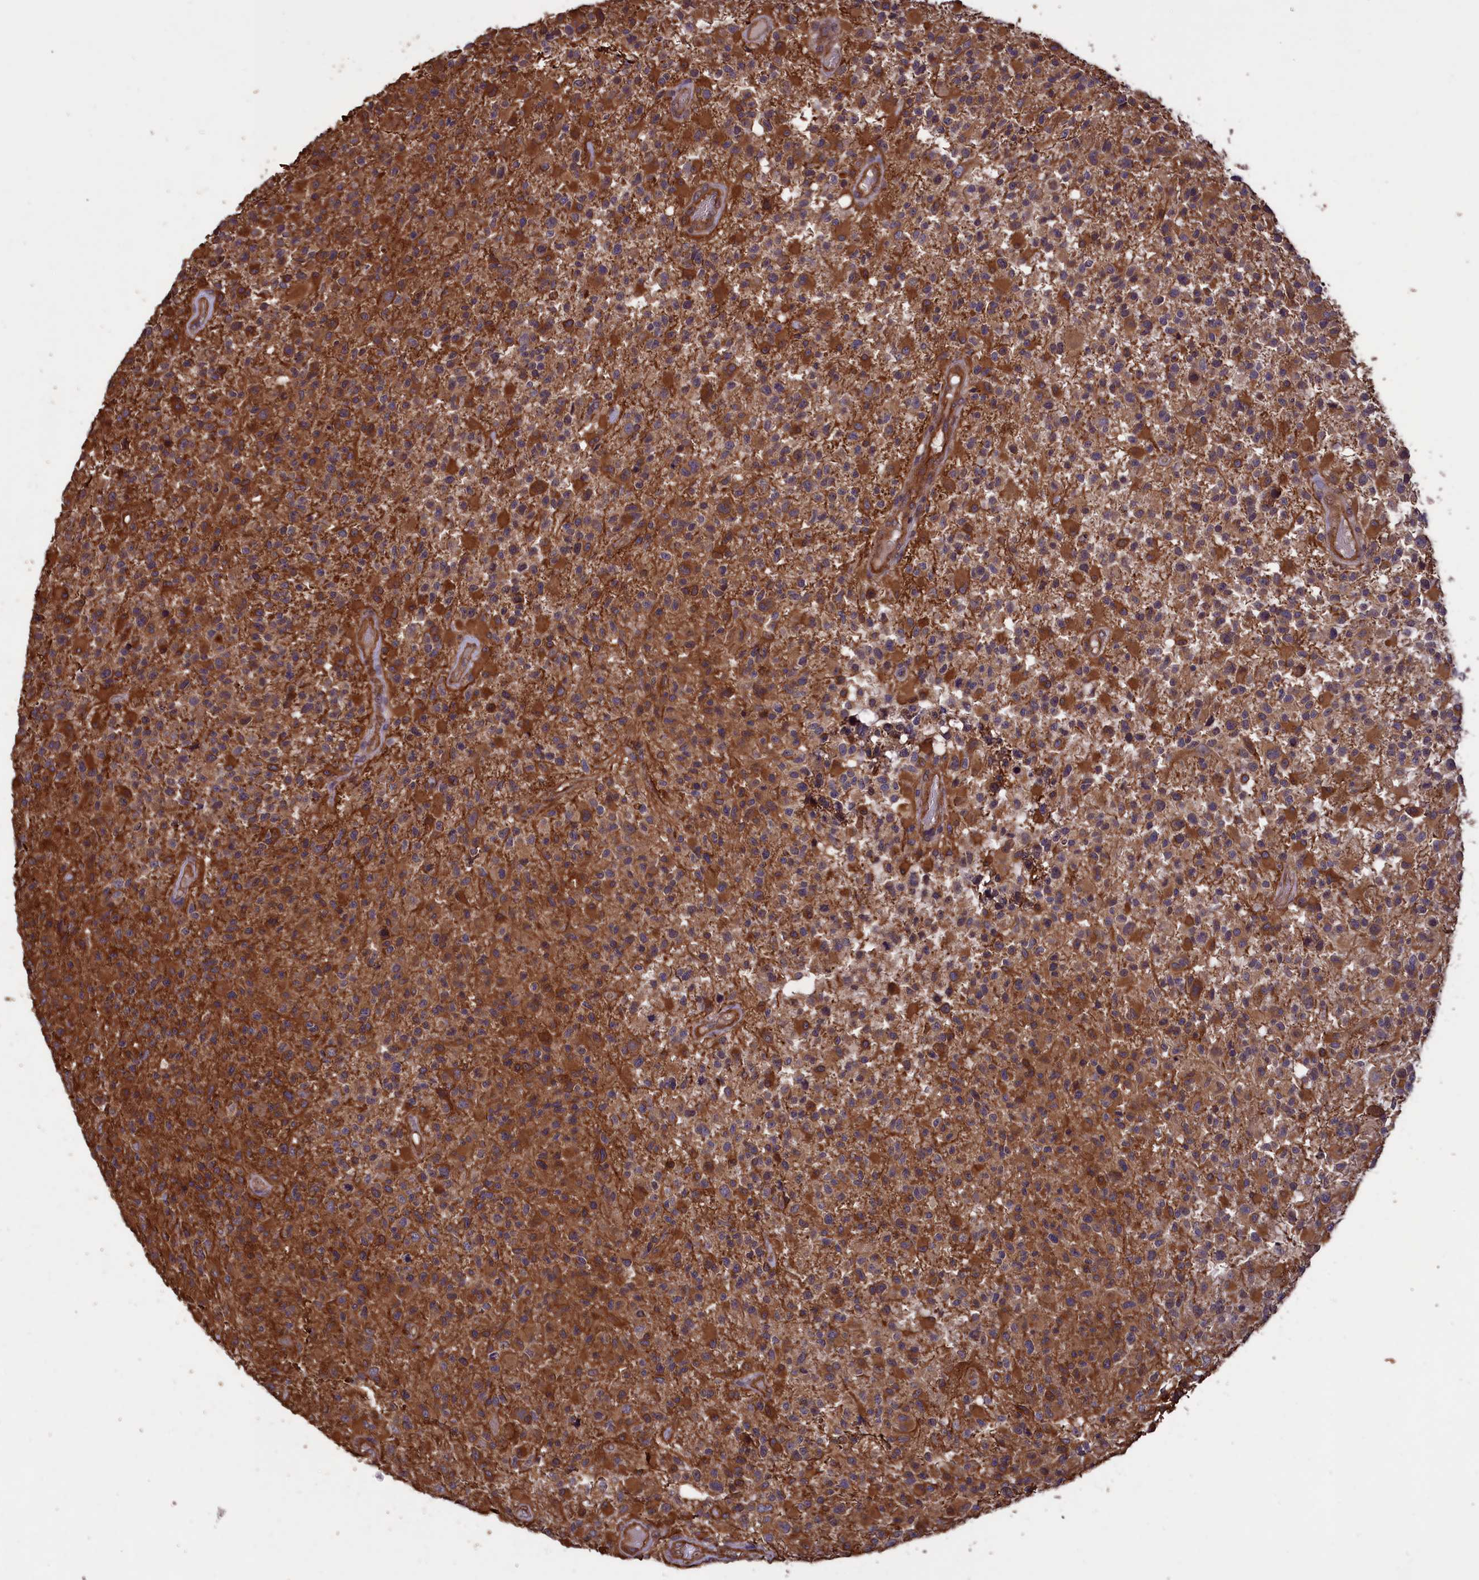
{"staining": {"intensity": "moderate", "quantity": "25%-75%", "location": "cytoplasmic/membranous"}, "tissue": "glioma", "cell_type": "Tumor cells", "image_type": "cancer", "snomed": [{"axis": "morphology", "description": "Glioma, malignant, High grade"}, {"axis": "morphology", "description": "Glioblastoma, NOS"}, {"axis": "topography", "description": "Brain"}], "caption": "Immunohistochemistry (IHC) staining of glioma, which shows medium levels of moderate cytoplasmic/membranous staining in approximately 25%-75% of tumor cells indicating moderate cytoplasmic/membranous protein staining. The staining was performed using DAB (3,3'-diaminobenzidine) (brown) for protein detection and nuclei were counterstained in hematoxylin (blue).", "gene": "DAPK3", "patient": {"sex": "male", "age": 60}}